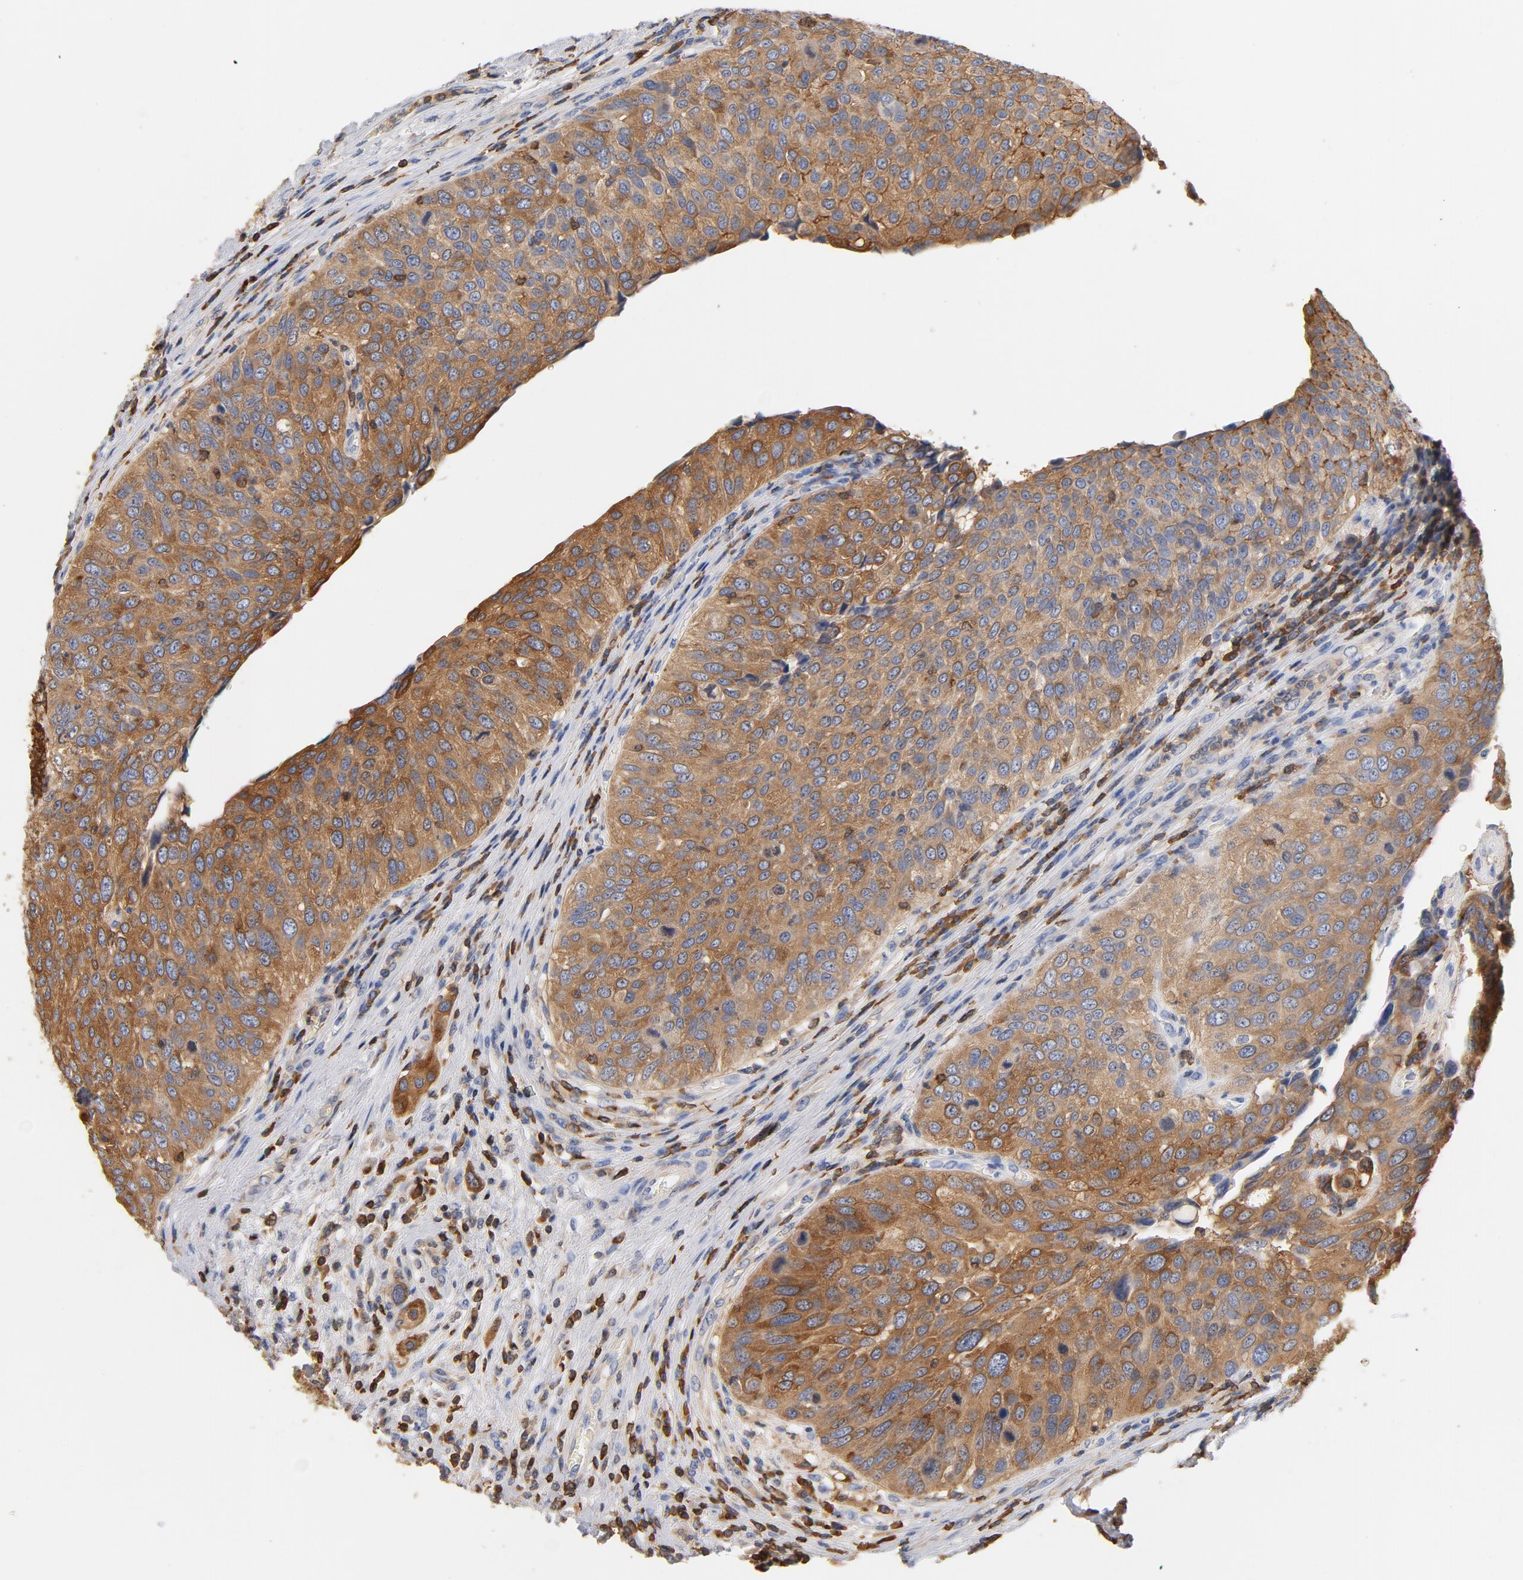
{"staining": {"intensity": "strong", "quantity": ">75%", "location": "cytoplasmic/membranous"}, "tissue": "urothelial cancer", "cell_type": "Tumor cells", "image_type": "cancer", "snomed": [{"axis": "morphology", "description": "Urothelial carcinoma, High grade"}, {"axis": "topography", "description": "Urinary bladder"}], "caption": "DAB (3,3'-diaminobenzidine) immunohistochemical staining of human urothelial cancer reveals strong cytoplasmic/membranous protein expression in approximately >75% of tumor cells.", "gene": "EZR", "patient": {"sex": "male", "age": 50}}